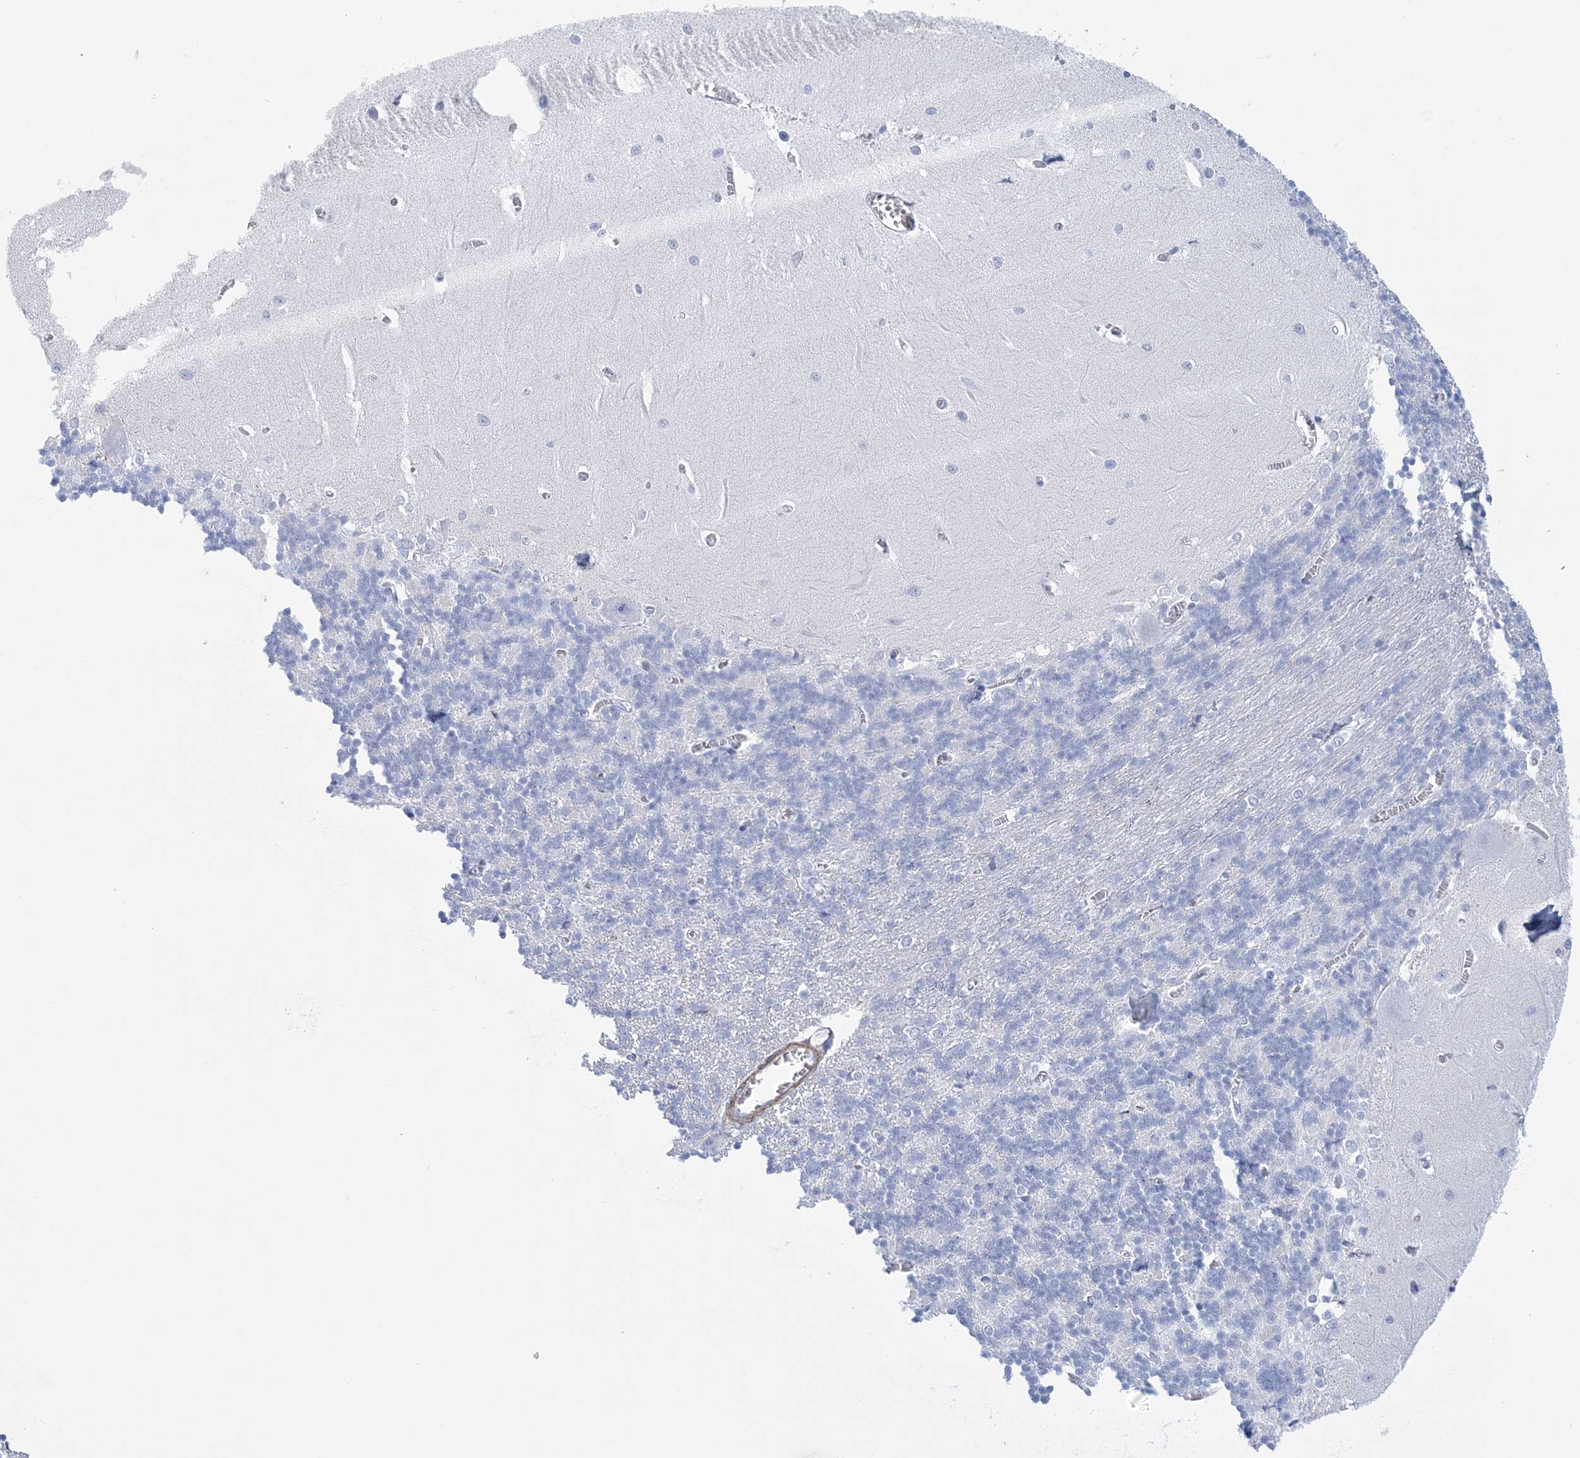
{"staining": {"intensity": "negative", "quantity": "none", "location": "none"}, "tissue": "cerebellum", "cell_type": "Cells in granular layer", "image_type": "normal", "snomed": [{"axis": "morphology", "description": "Normal tissue, NOS"}, {"axis": "topography", "description": "Cerebellum"}], "caption": "Immunohistochemistry (IHC) photomicrograph of normal cerebellum stained for a protein (brown), which reveals no positivity in cells in granular layer.", "gene": "C11orf21", "patient": {"sex": "male", "age": 37}}